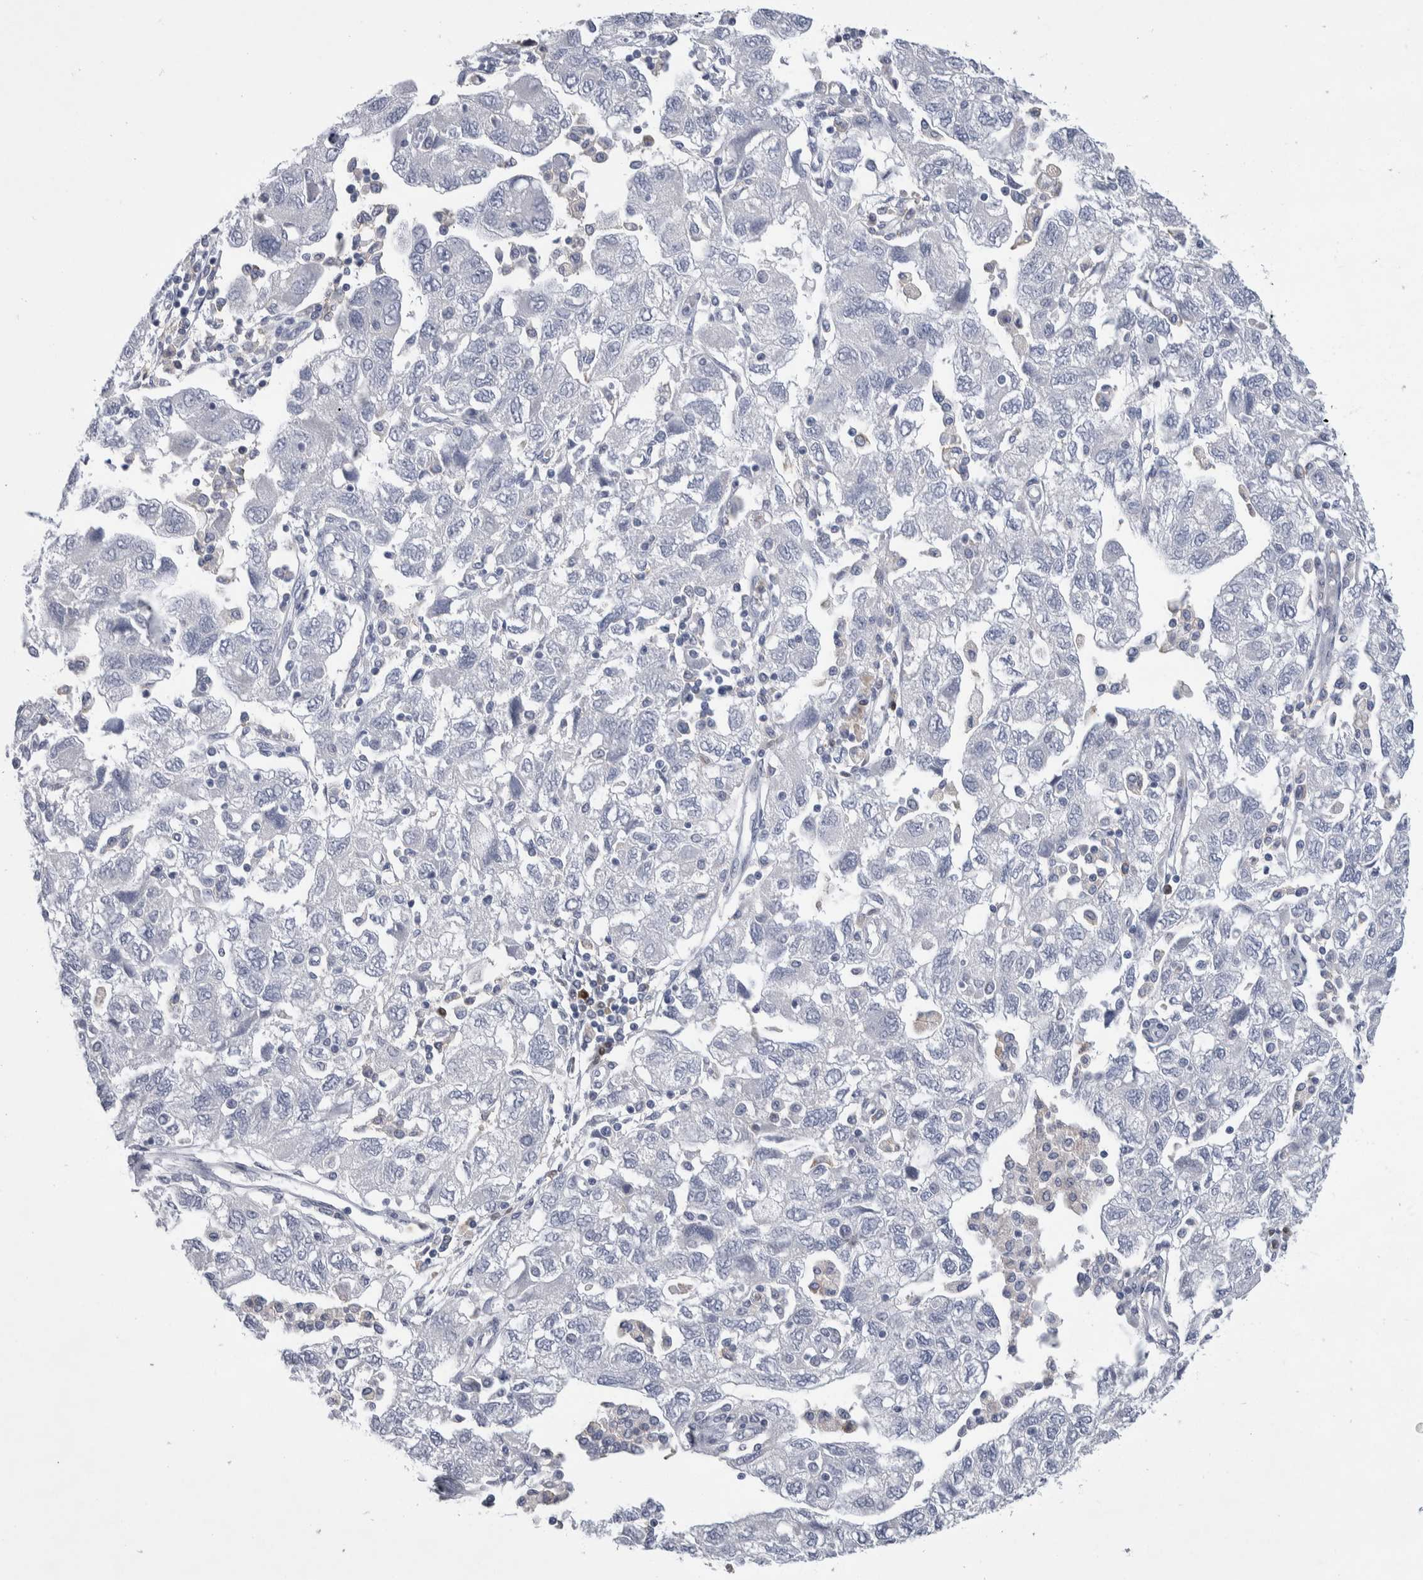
{"staining": {"intensity": "negative", "quantity": "none", "location": "none"}, "tissue": "ovarian cancer", "cell_type": "Tumor cells", "image_type": "cancer", "snomed": [{"axis": "morphology", "description": "Carcinoma, NOS"}, {"axis": "morphology", "description": "Cystadenocarcinoma, serous, NOS"}, {"axis": "topography", "description": "Ovary"}], "caption": "DAB immunohistochemical staining of human carcinoma (ovarian) reveals no significant positivity in tumor cells.", "gene": "LURAP1L", "patient": {"sex": "female", "age": 69}}